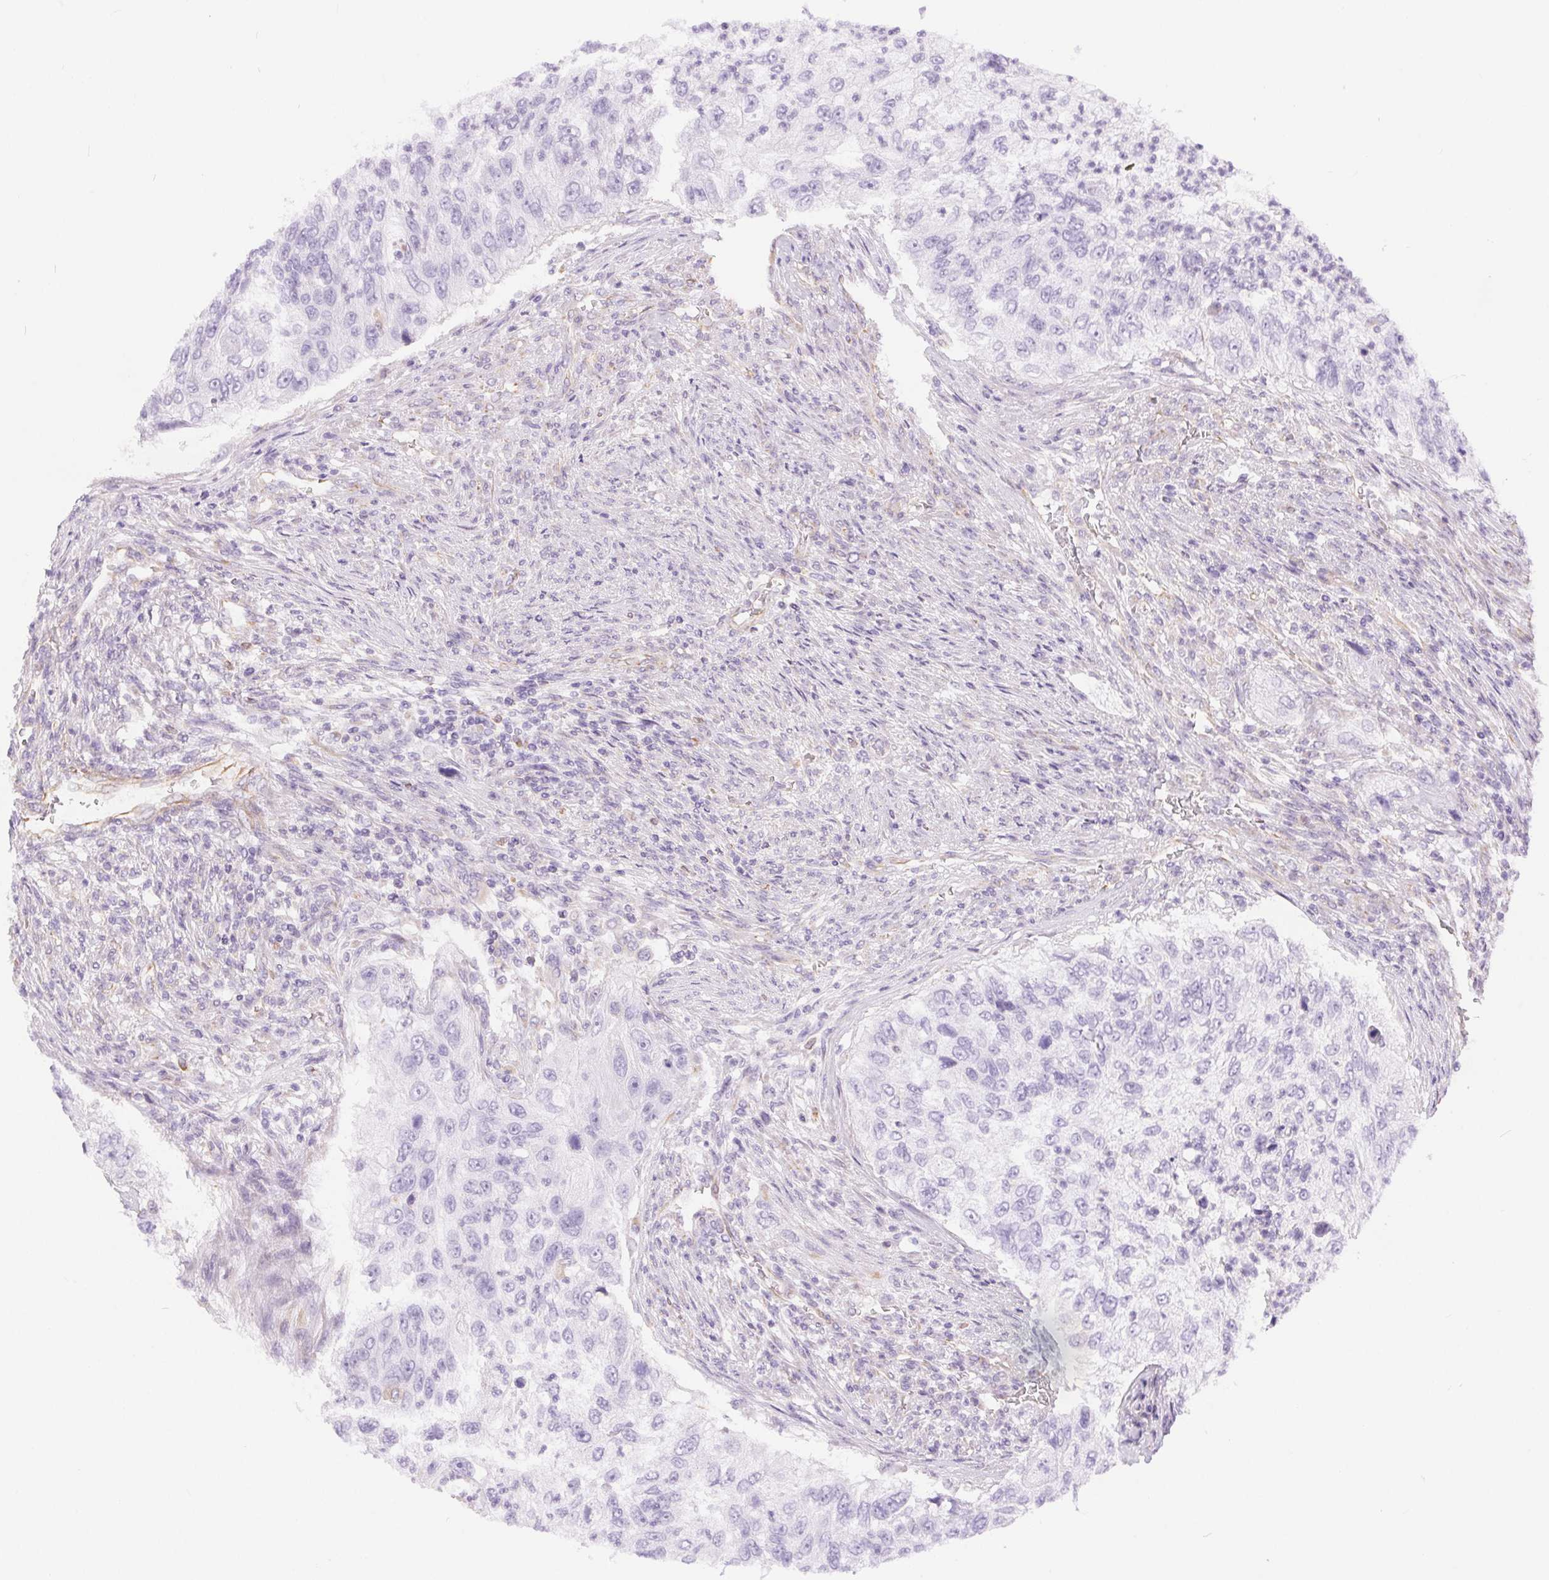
{"staining": {"intensity": "negative", "quantity": "none", "location": "none"}, "tissue": "urothelial cancer", "cell_type": "Tumor cells", "image_type": "cancer", "snomed": [{"axis": "morphology", "description": "Urothelial carcinoma, High grade"}, {"axis": "topography", "description": "Urinary bladder"}], "caption": "Micrograph shows no significant protein positivity in tumor cells of urothelial cancer. (DAB IHC, high magnification).", "gene": "GFAP", "patient": {"sex": "female", "age": 60}}